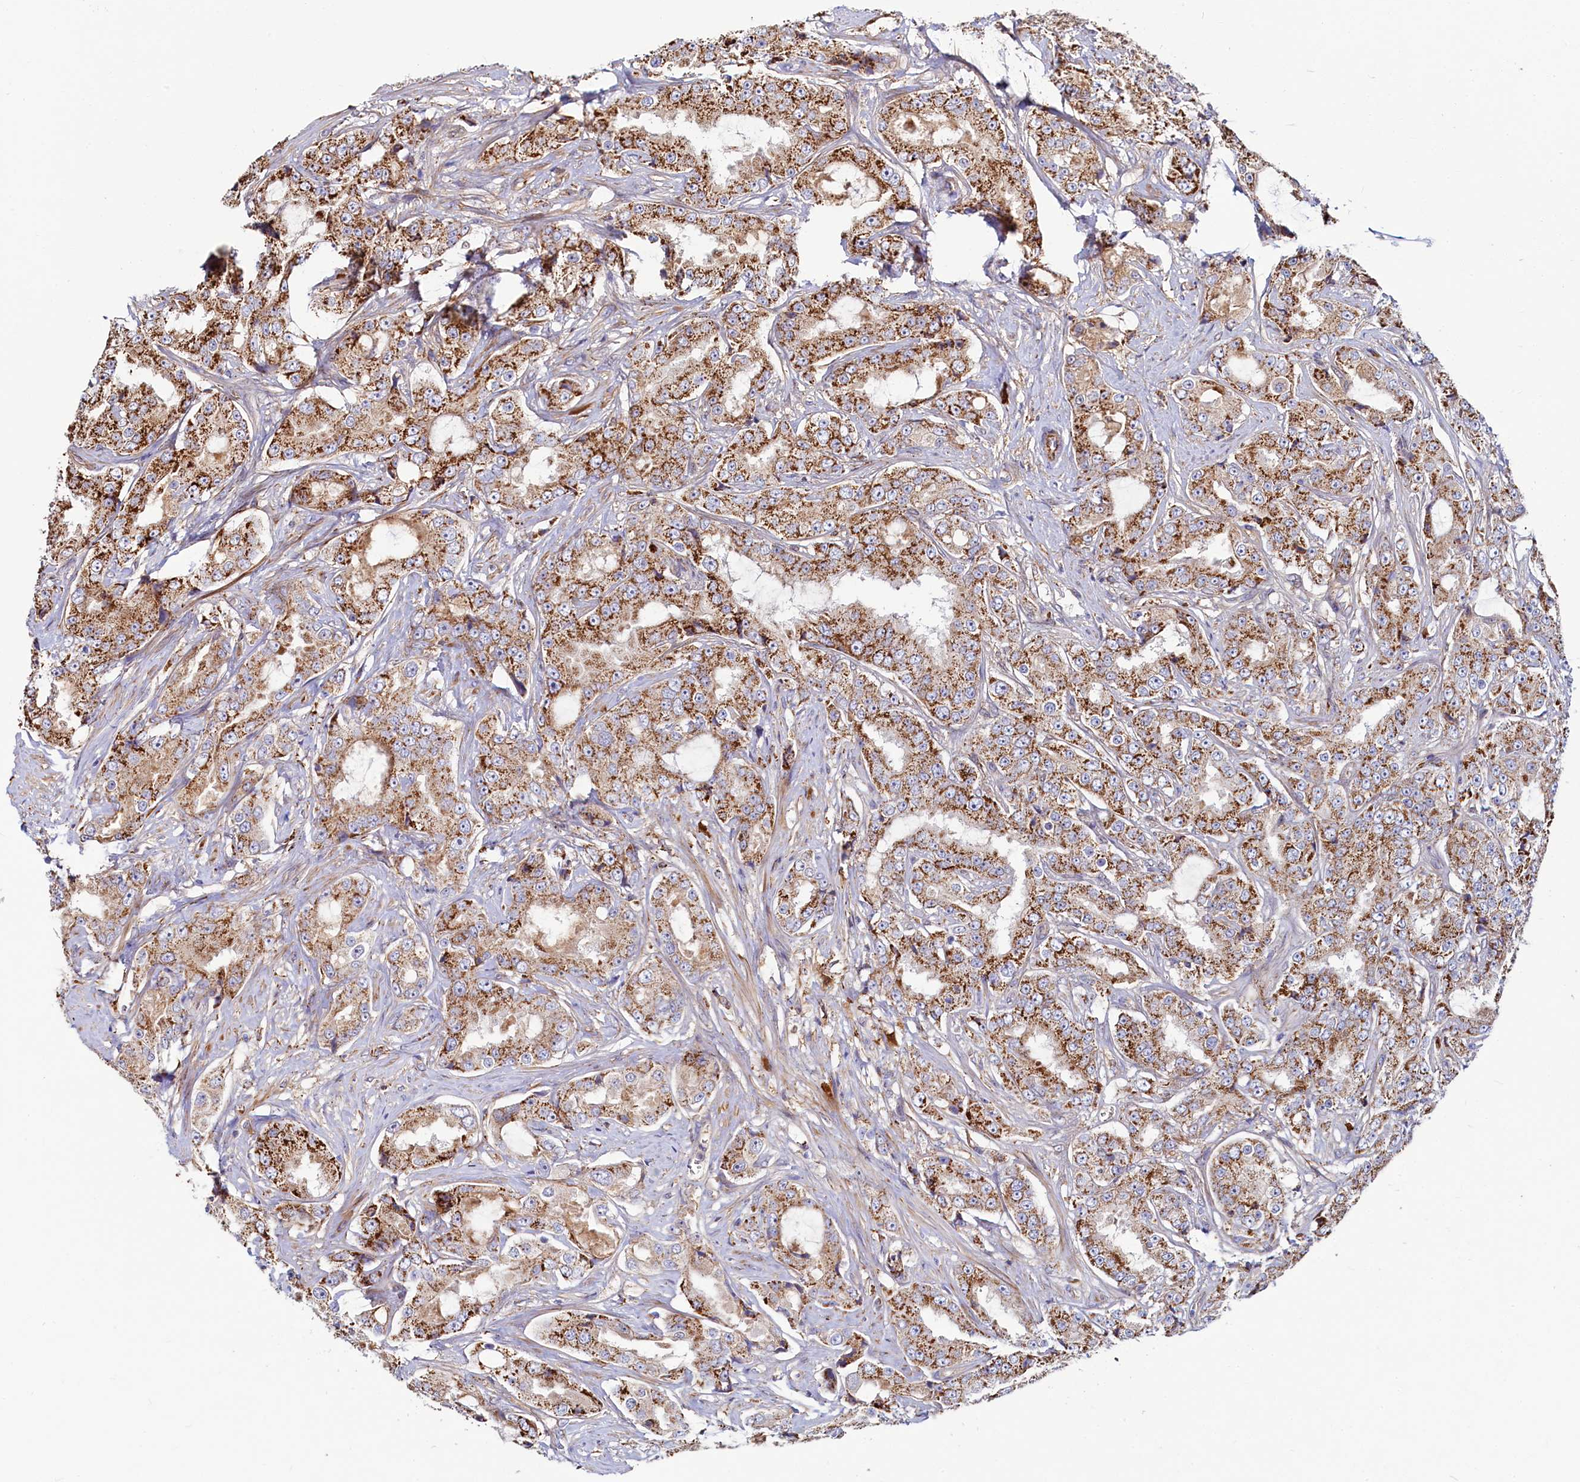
{"staining": {"intensity": "moderate", "quantity": ">75%", "location": "cytoplasmic/membranous"}, "tissue": "prostate cancer", "cell_type": "Tumor cells", "image_type": "cancer", "snomed": [{"axis": "morphology", "description": "Adenocarcinoma, High grade"}, {"axis": "topography", "description": "Prostate"}], "caption": "Human prostate adenocarcinoma (high-grade) stained for a protein (brown) exhibits moderate cytoplasmic/membranous positive expression in about >75% of tumor cells.", "gene": "ASTE1", "patient": {"sex": "male", "age": 73}}